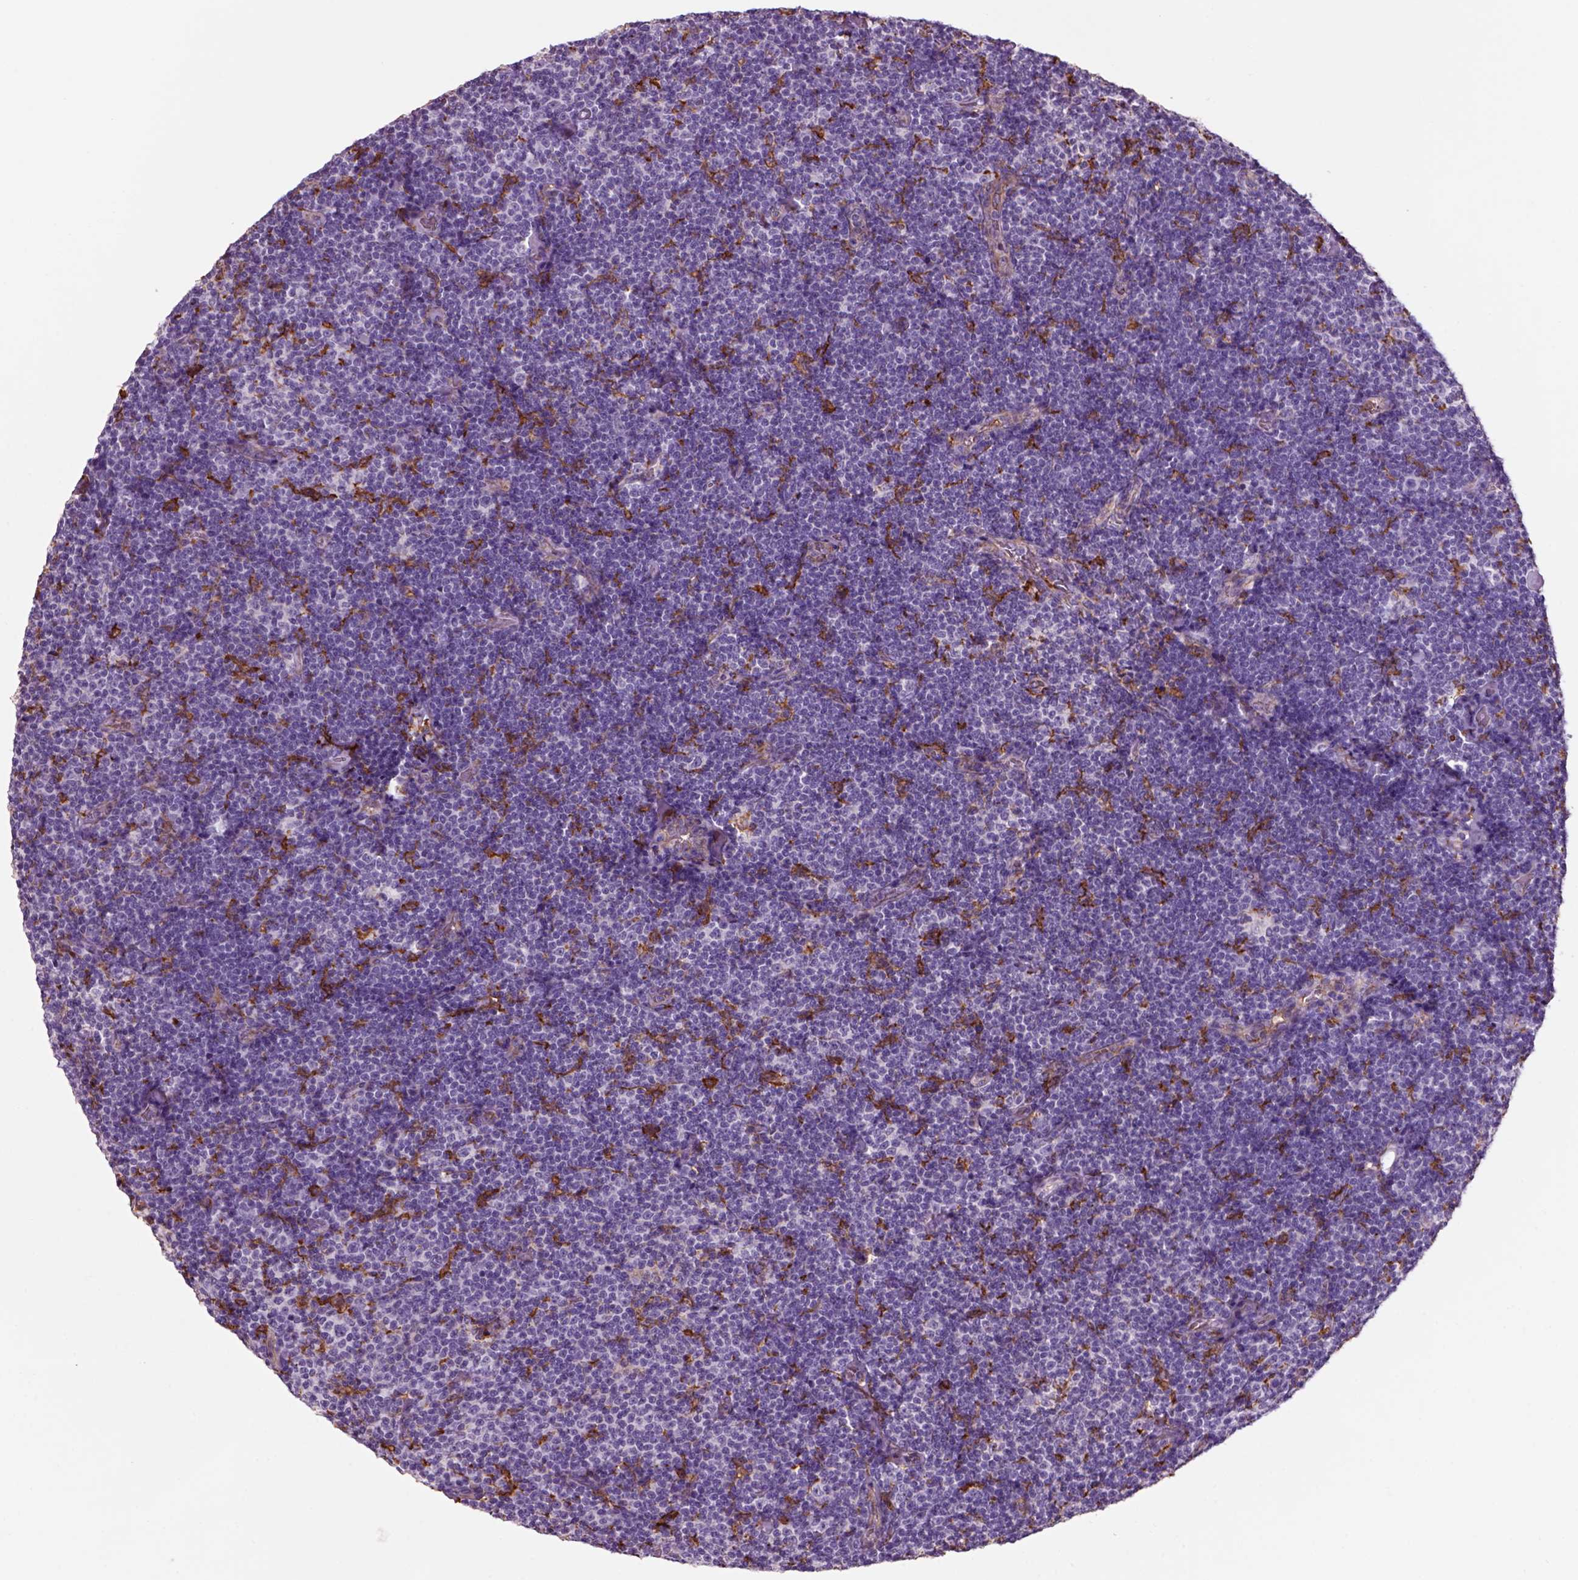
{"staining": {"intensity": "negative", "quantity": "none", "location": "none"}, "tissue": "lymphoma", "cell_type": "Tumor cells", "image_type": "cancer", "snomed": [{"axis": "morphology", "description": "Malignant lymphoma, non-Hodgkin's type, Low grade"}, {"axis": "topography", "description": "Lymph node"}], "caption": "Immunohistochemistry histopathology image of human low-grade malignant lymphoma, non-Hodgkin's type stained for a protein (brown), which displays no expression in tumor cells.", "gene": "CD14", "patient": {"sex": "male", "age": 81}}